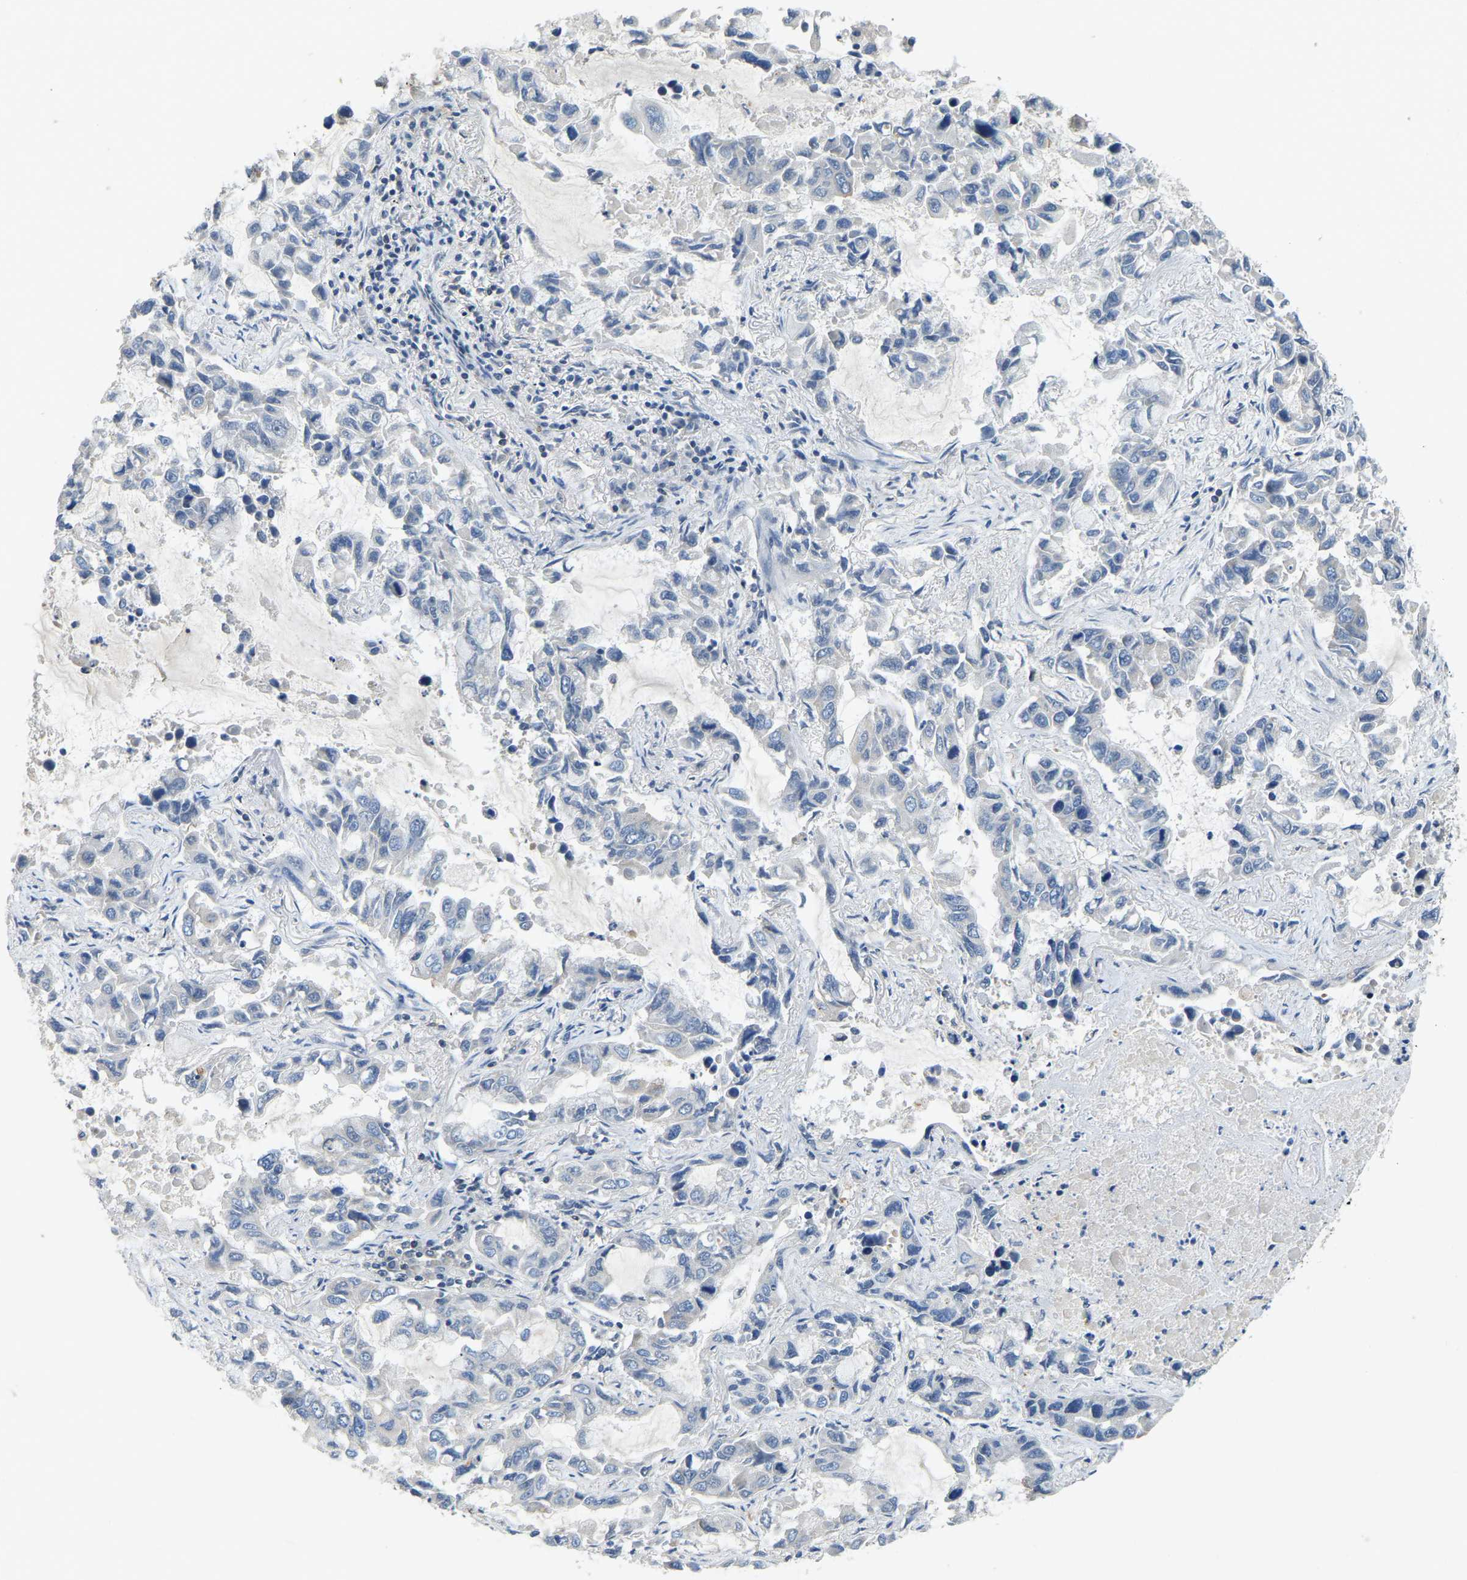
{"staining": {"intensity": "negative", "quantity": "none", "location": "none"}, "tissue": "lung cancer", "cell_type": "Tumor cells", "image_type": "cancer", "snomed": [{"axis": "morphology", "description": "Adenocarcinoma, NOS"}, {"axis": "topography", "description": "Lung"}], "caption": "Human adenocarcinoma (lung) stained for a protein using IHC demonstrates no expression in tumor cells.", "gene": "AHNAK", "patient": {"sex": "male", "age": 64}}